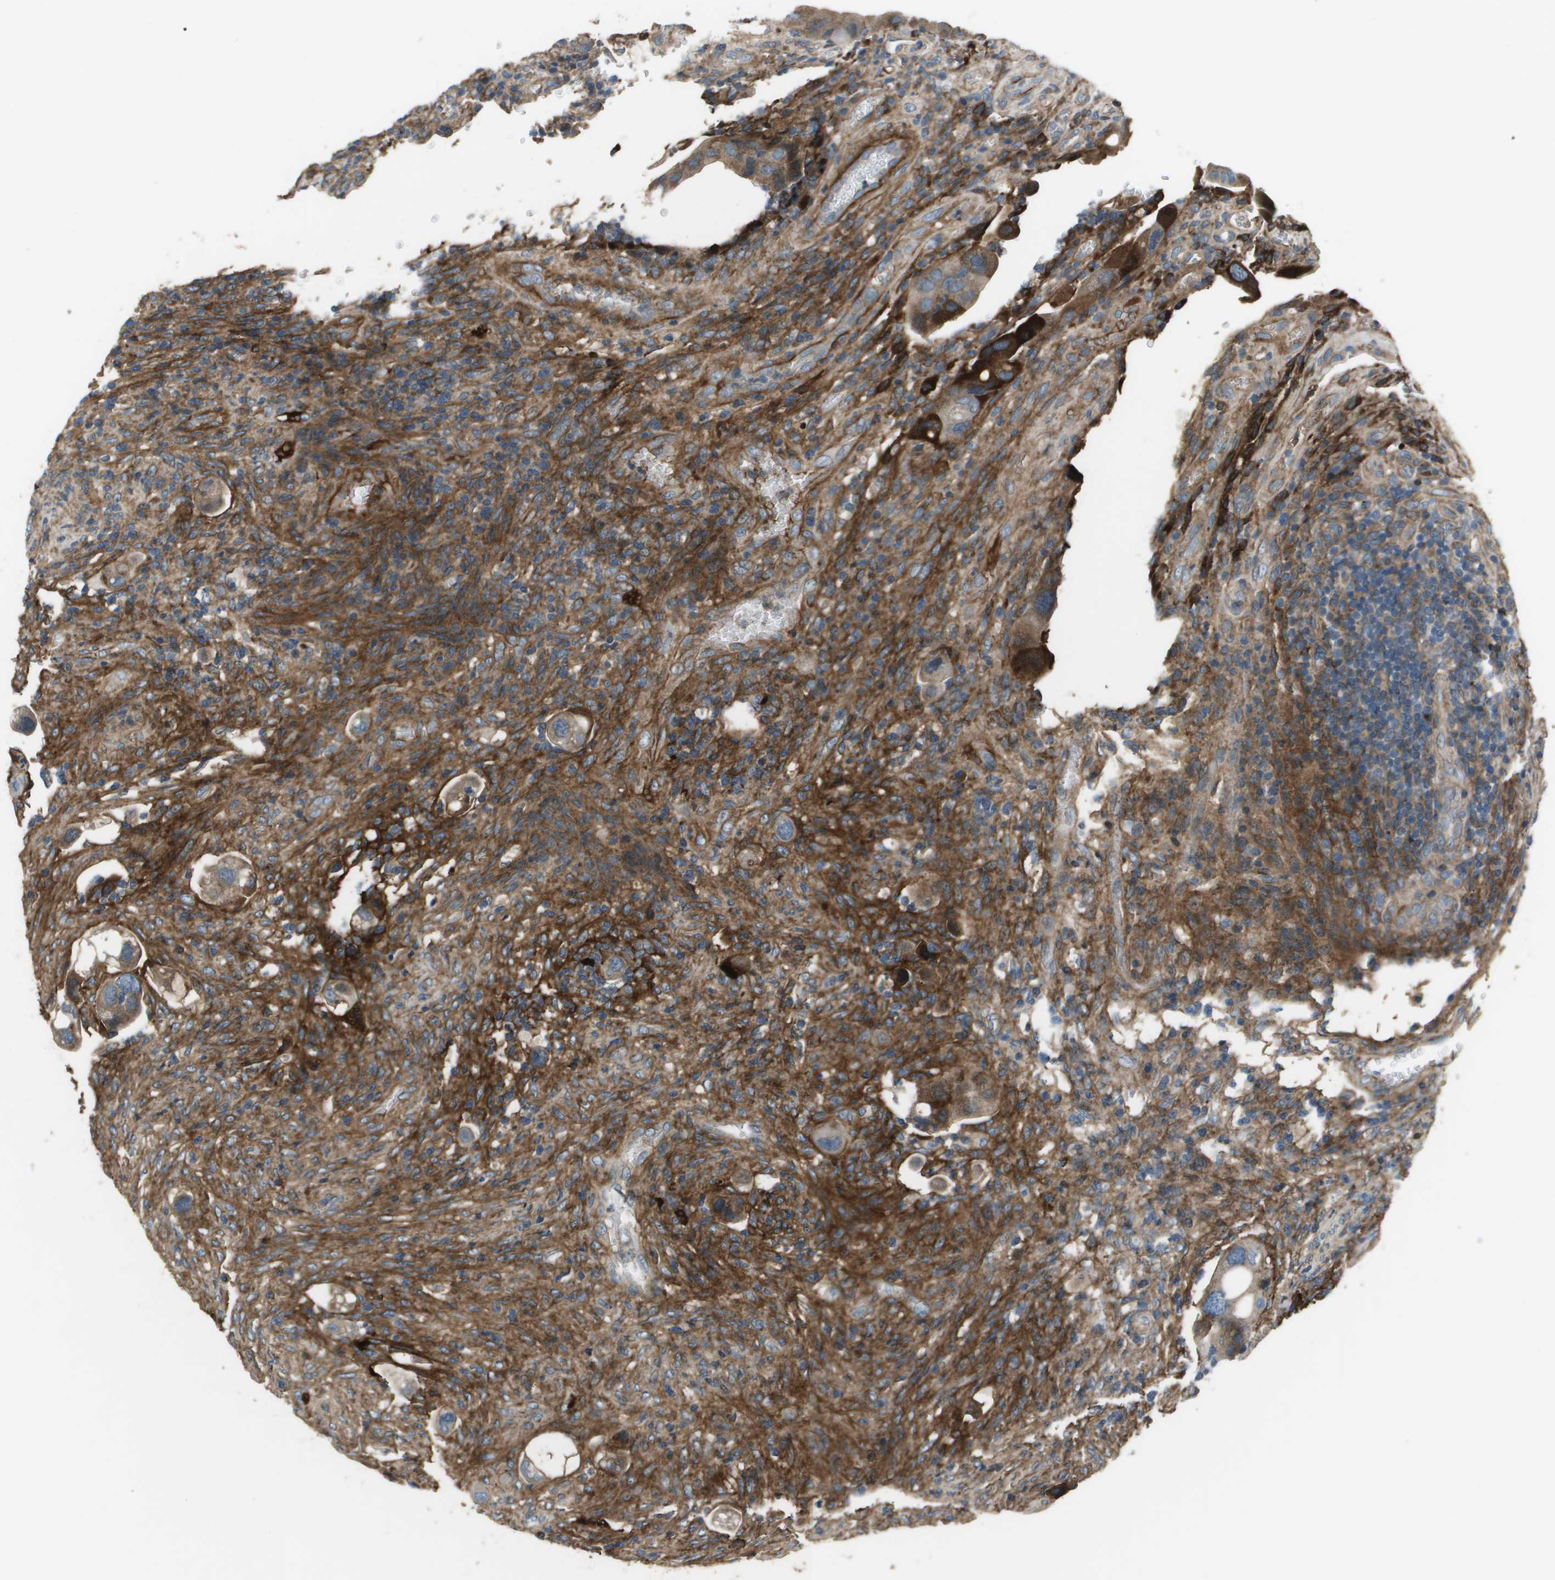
{"staining": {"intensity": "moderate", "quantity": "25%-75%", "location": "cytoplasmic/membranous"}, "tissue": "colorectal cancer", "cell_type": "Tumor cells", "image_type": "cancer", "snomed": [{"axis": "morphology", "description": "Adenocarcinoma, NOS"}, {"axis": "topography", "description": "Rectum"}], "caption": "Protein analysis of colorectal cancer tissue shows moderate cytoplasmic/membranous positivity in approximately 25%-75% of tumor cells.", "gene": "PCOLCE", "patient": {"sex": "female", "age": 57}}